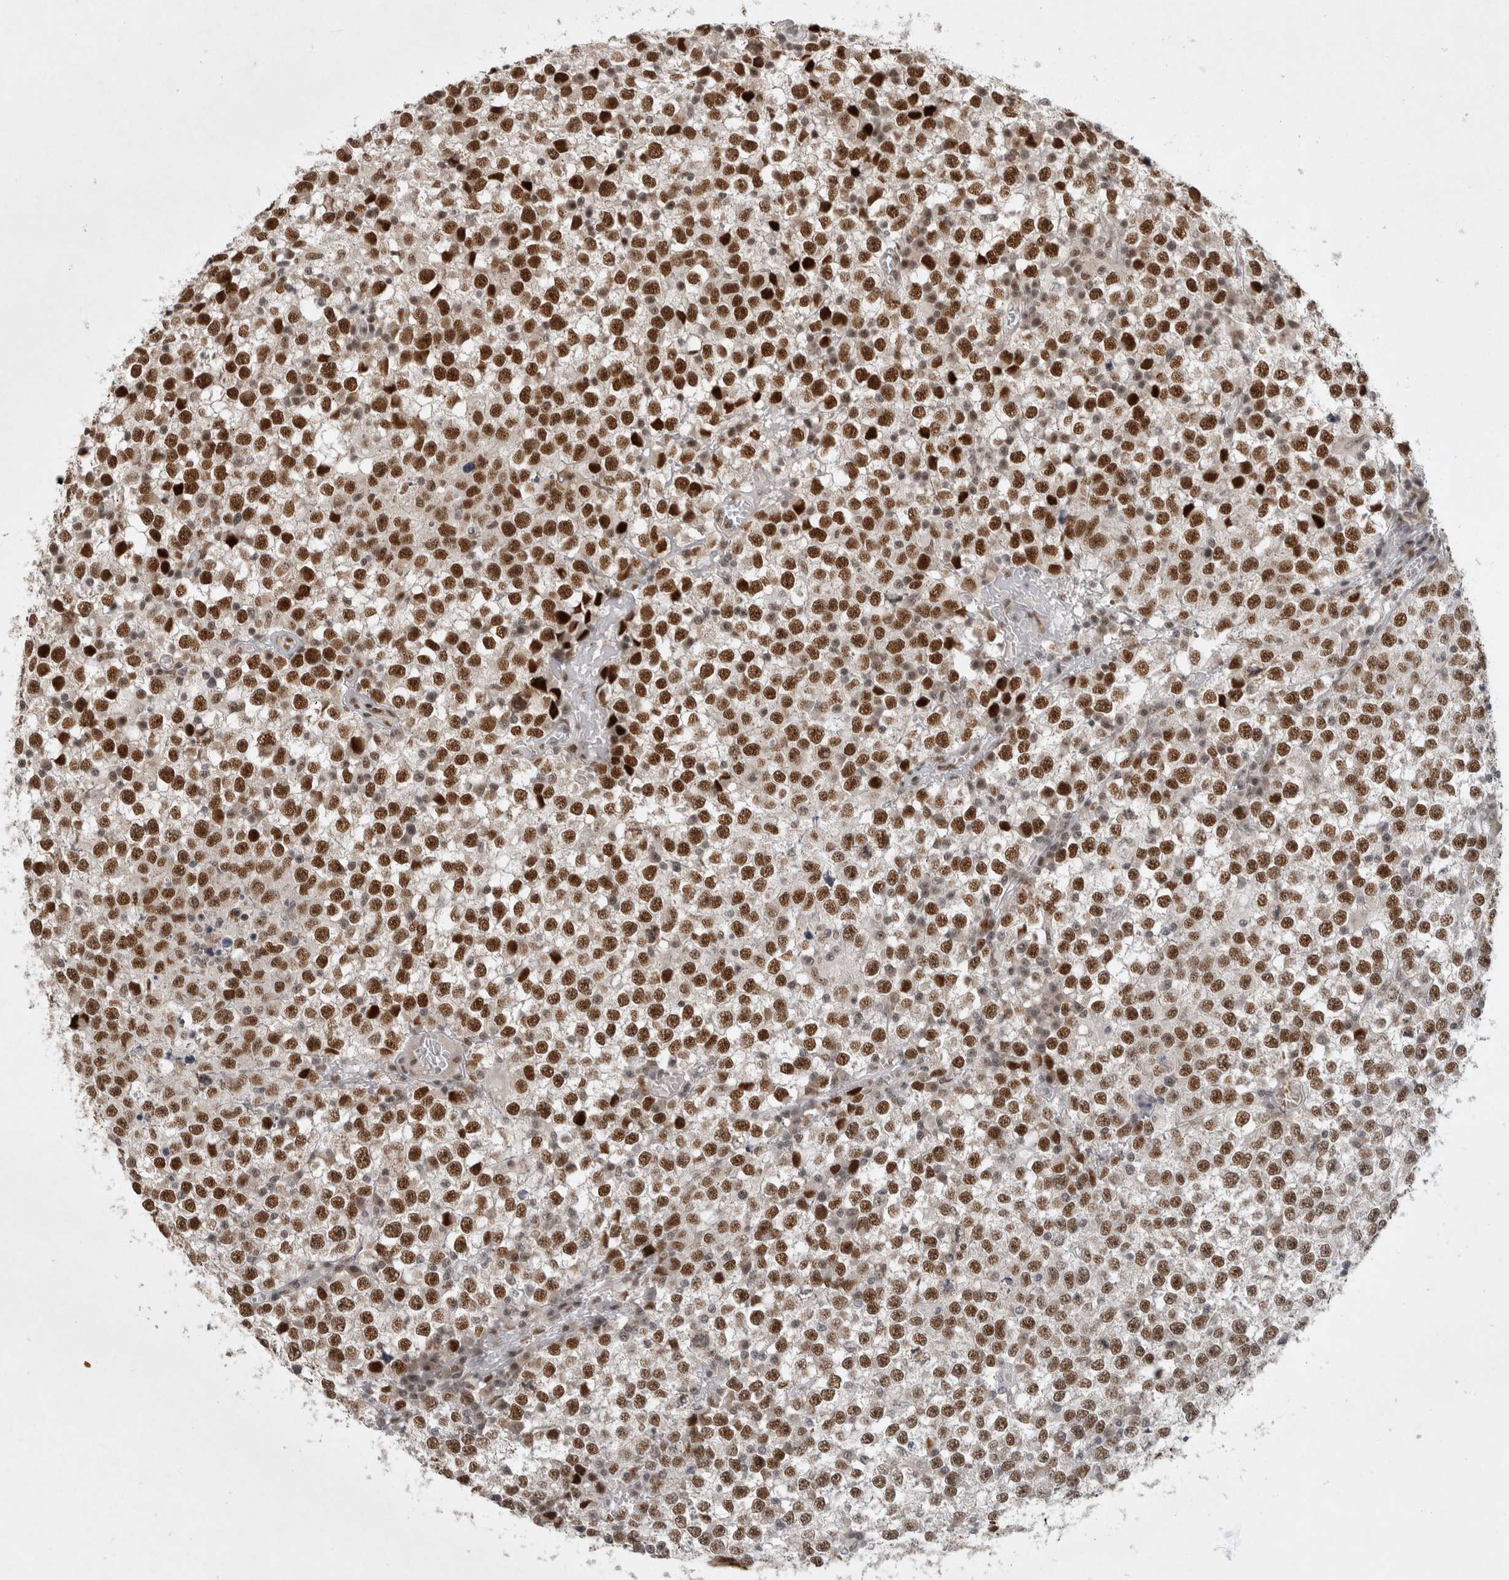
{"staining": {"intensity": "strong", "quantity": ">75%", "location": "nuclear"}, "tissue": "testis cancer", "cell_type": "Tumor cells", "image_type": "cancer", "snomed": [{"axis": "morphology", "description": "Seminoma, NOS"}, {"axis": "topography", "description": "Testis"}], "caption": "Immunohistochemistry (IHC) of testis cancer (seminoma) shows high levels of strong nuclear staining in about >75% of tumor cells. Immunohistochemistry (IHC) stains the protein in brown and the nuclei are stained blue.", "gene": "HESX1", "patient": {"sex": "male", "age": 65}}